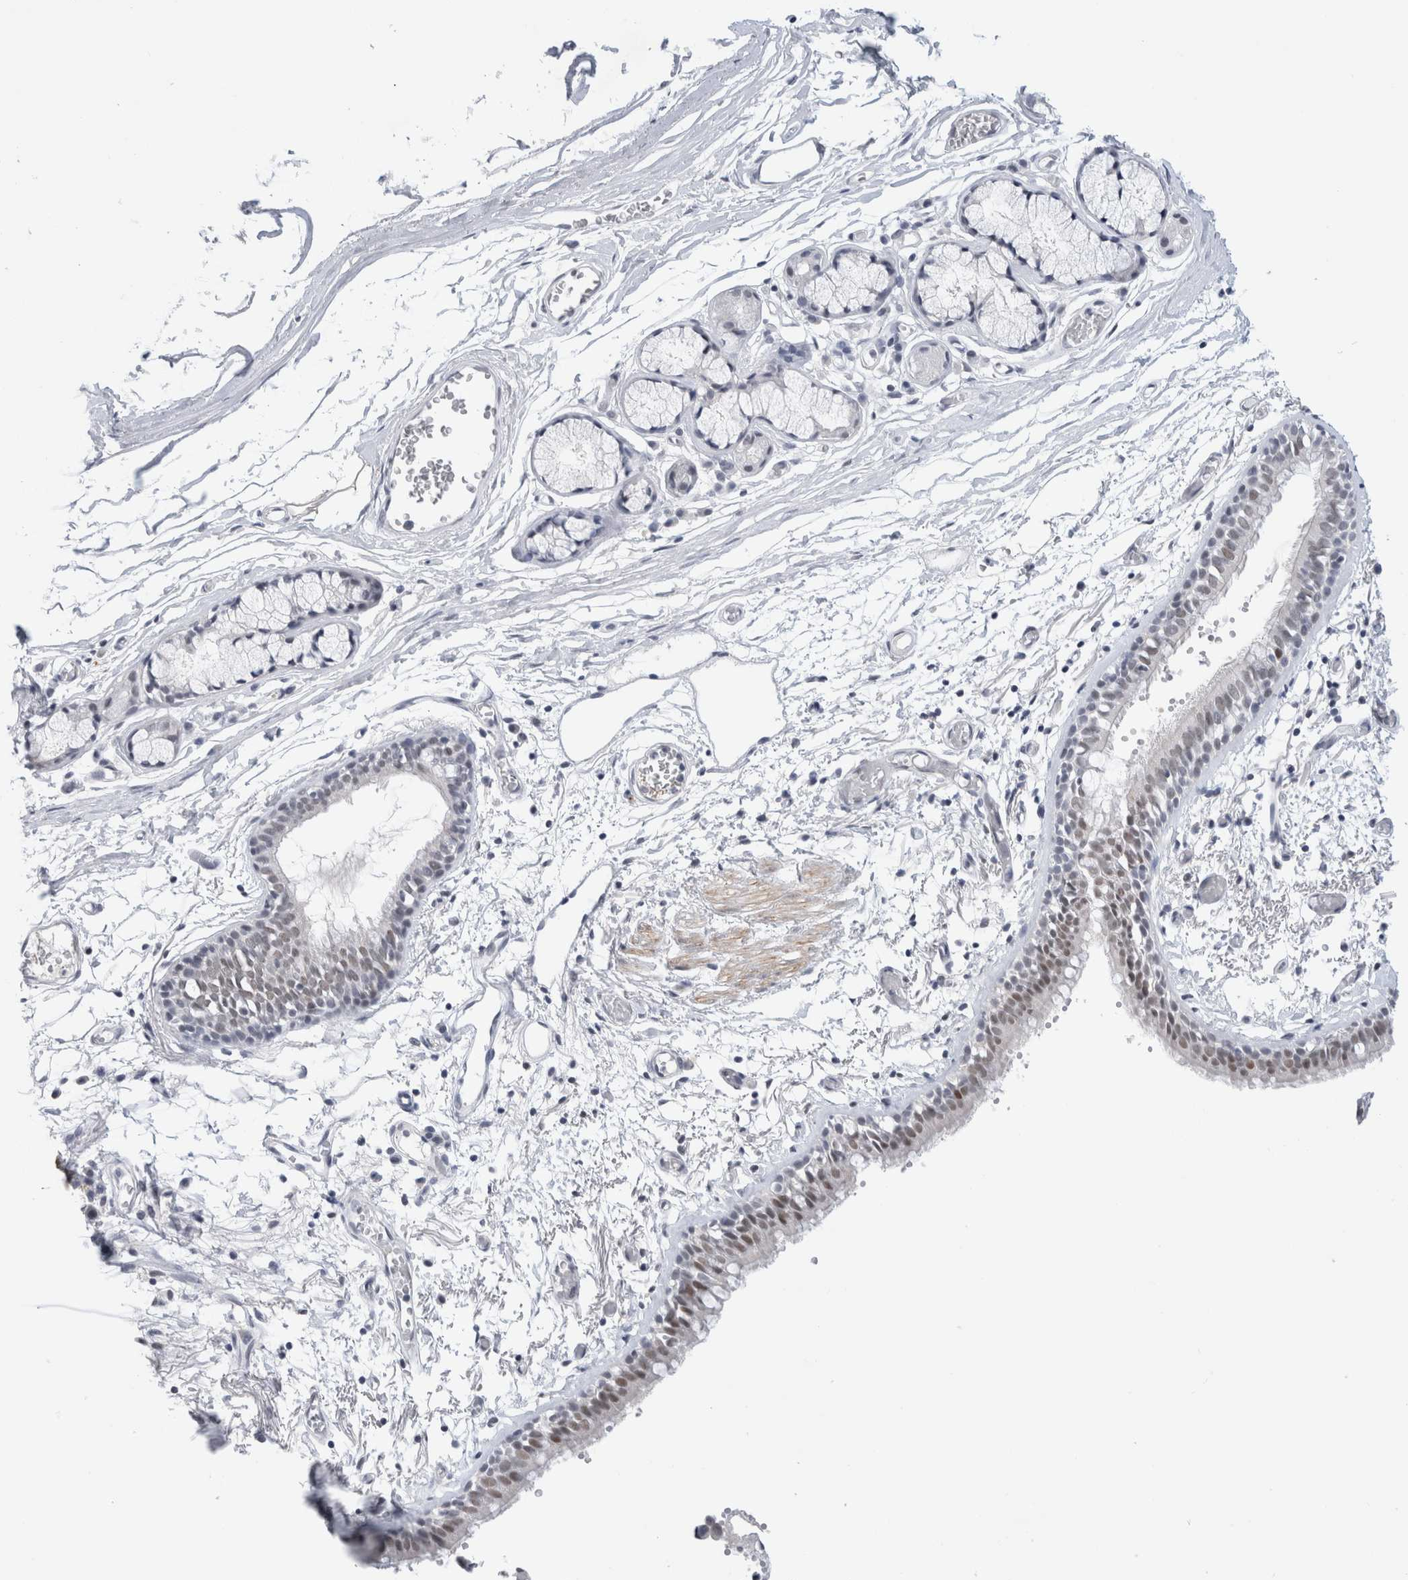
{"staining": {"intensity": "moderate", "quantity": "<25%", "location": "nuclear"}, "tissue": "bronchus", "cell_type": "Respiratory epithelial cells", "image_type": "normal", "snomed": [{"axis": "morphology", "description": "Normal tissue, NOS"}, {"axis": "topography", "description": "Bronchus"}, {"axis": "topography", "description": "Lung"}], "caption": "An immunohistochemistry histopathology image of benign tissue is shown. Protein staining in brown labels moderate nuclear positivity in bronchus within respiratory epithelial cells. (brown staining indicates protein expression, while blue staining denotes nuclei).", "gene": "KNL1", "patient": {"sex": "male", "age": 56}}